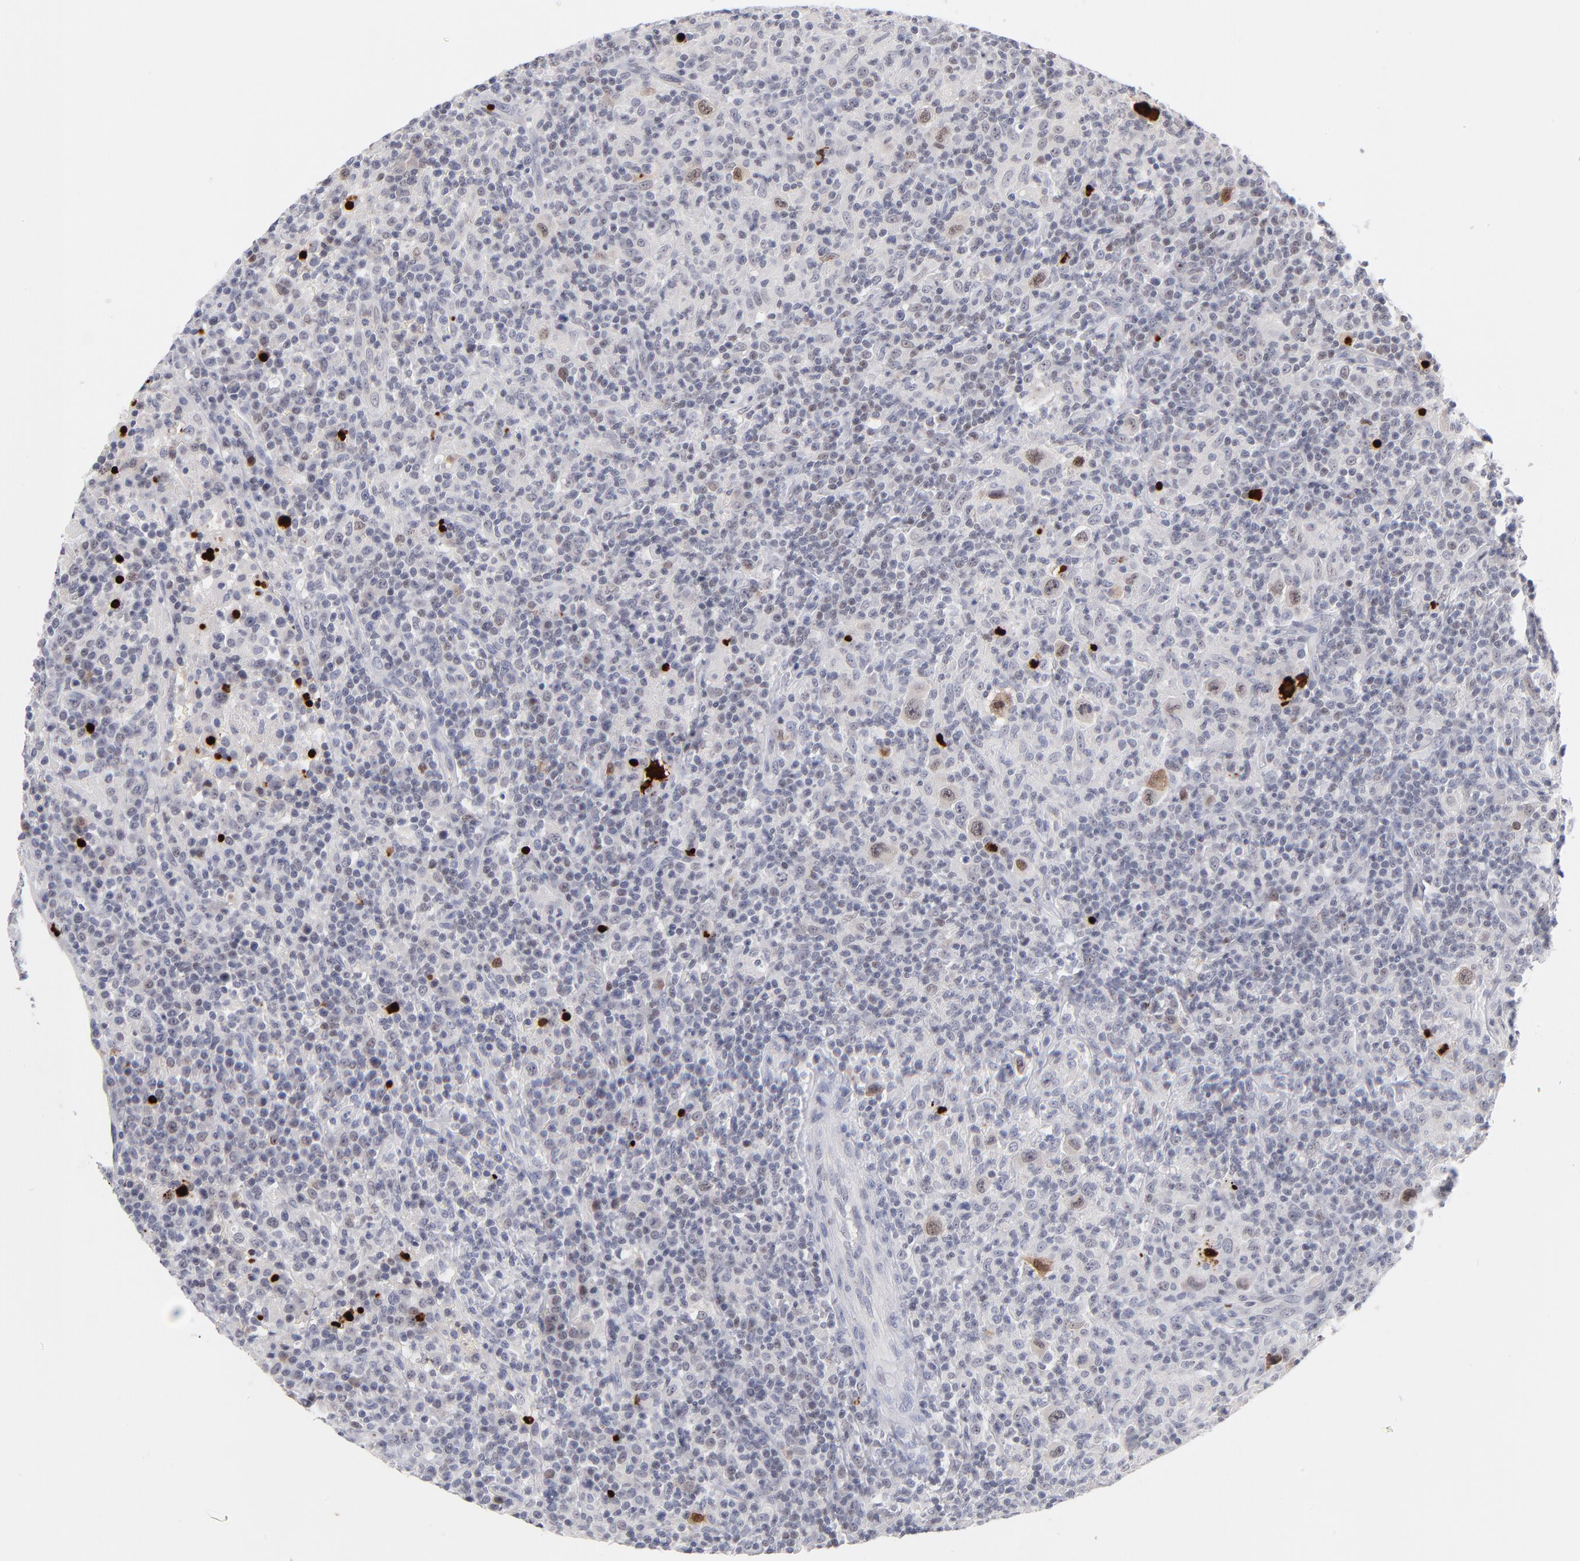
{"staining": {"intensity": "moderate", "quantity": "<25%", "location": "nuclear"}, "tissue": "lymphoma", "cell_type": "Tumor cells", "image_type": "cancer", "snomed": [{"axis": "morphology", "description": "Hodgkin's disease, NOS"}, {"axis": "topography", "description": "Lymph node"}], "caption": "DAB immunohistochemical staining of Hodgkin's disease exhibits moderate nuclear protein expression in approximately <25% of tumor cells. (Stains: DAB (3,3'-diaminobenzidine) in brown, nuclei in blue, Microscopy: brightfield microscopy at high magnification).", "gene": "PARP1", "patient": {"sex": "male", "age": 65}}